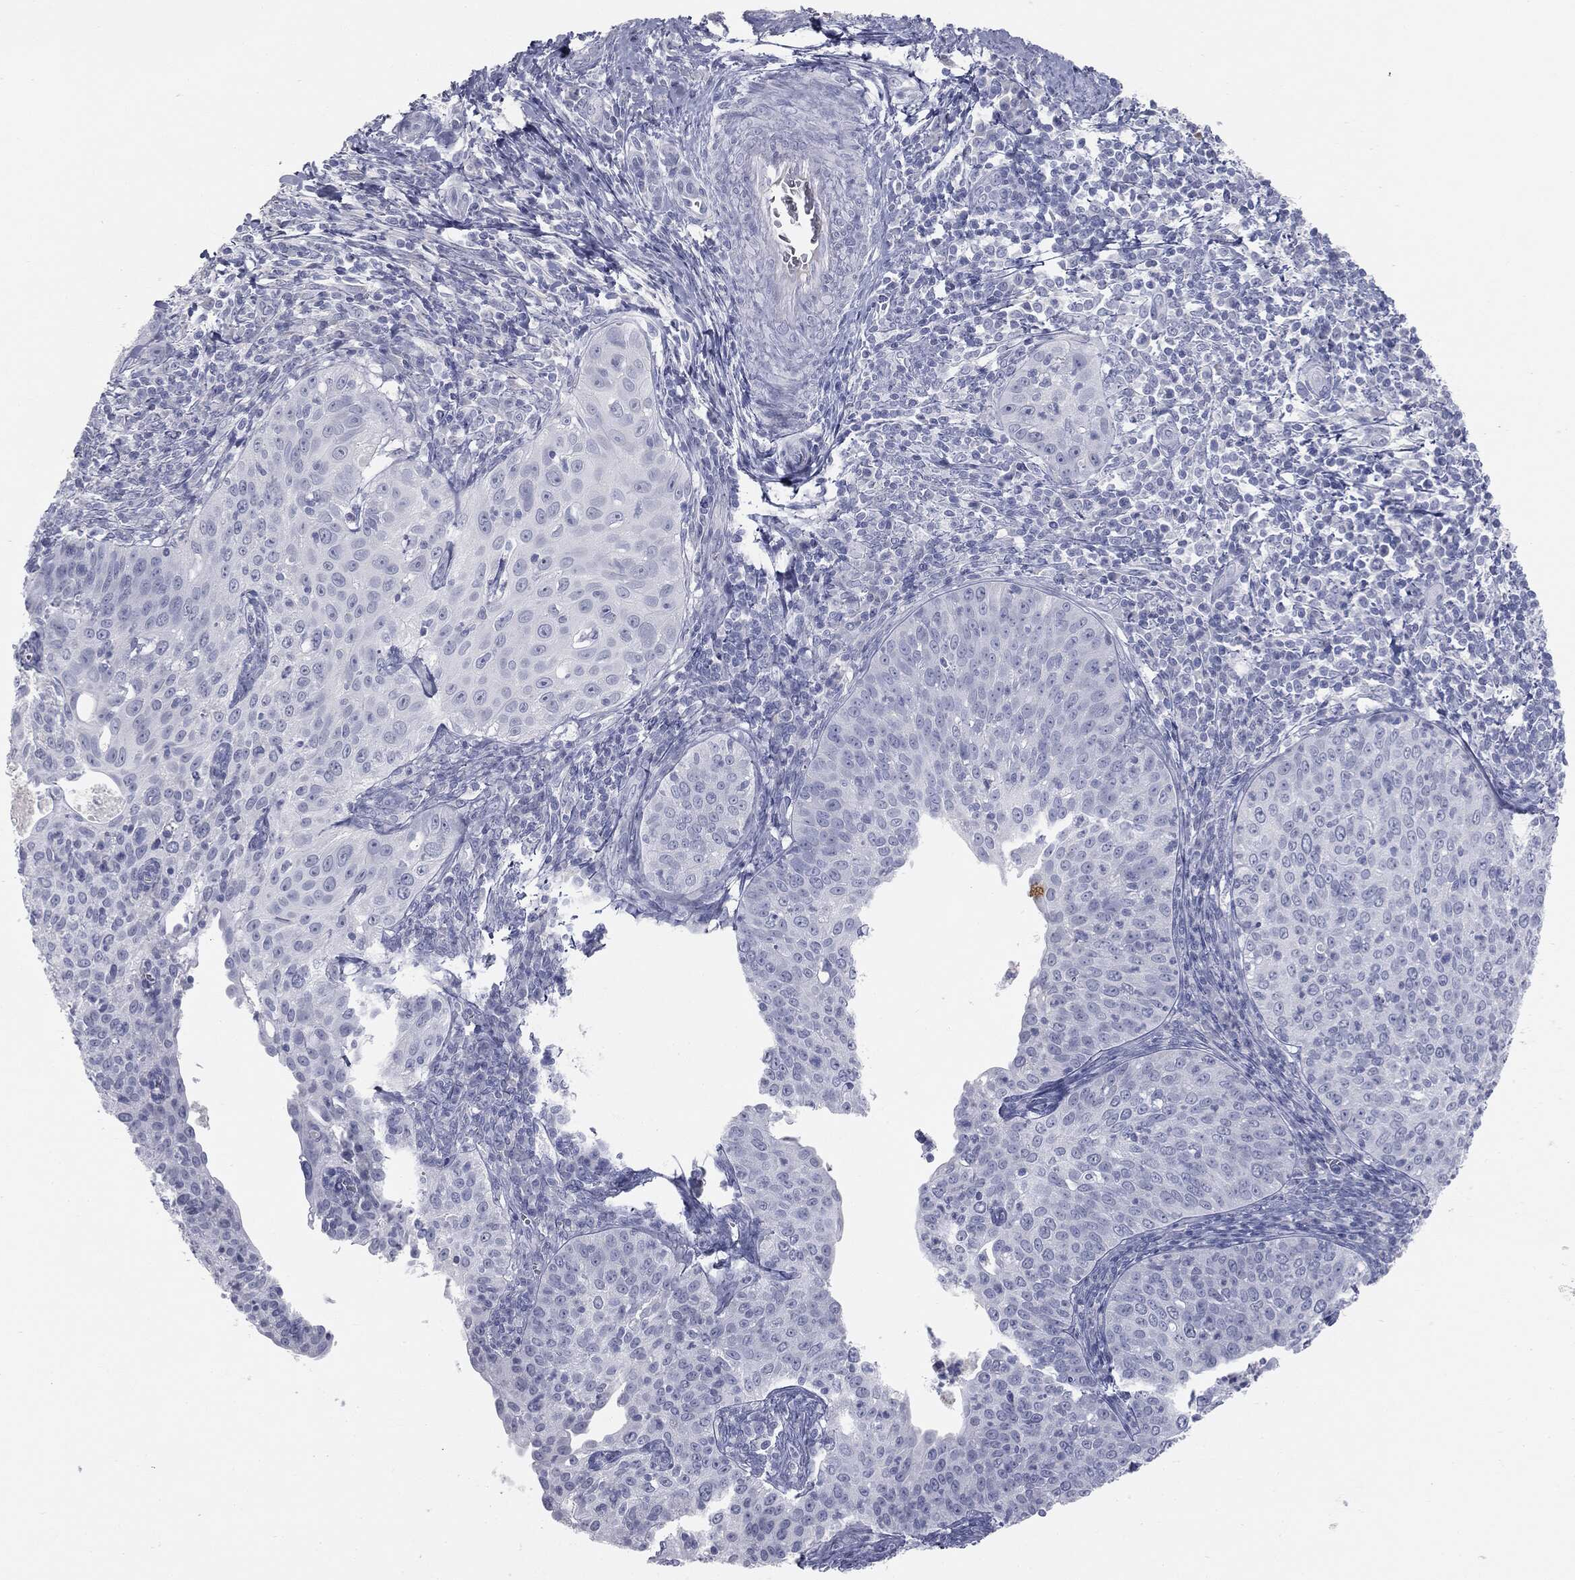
{"staining": {"intensity": "negative", "quantity": "none", "location": "none"}, "tissue": "cervical cancer", "cell_type": "Tumor cells", "image_type": "cancer", "snomed": [{"axis": "morphology", "description": "Squamous cell carcinoma, NOS"}, {"axis": "topography", "description": "Cervix"}], "caption": "This is an immunohistochemistry image of human cervical squamous cell carcinoma. There is no expression in tumor cells.", "gene": "MUC5AC", "patient": {"sex": "female", "age": 30}}